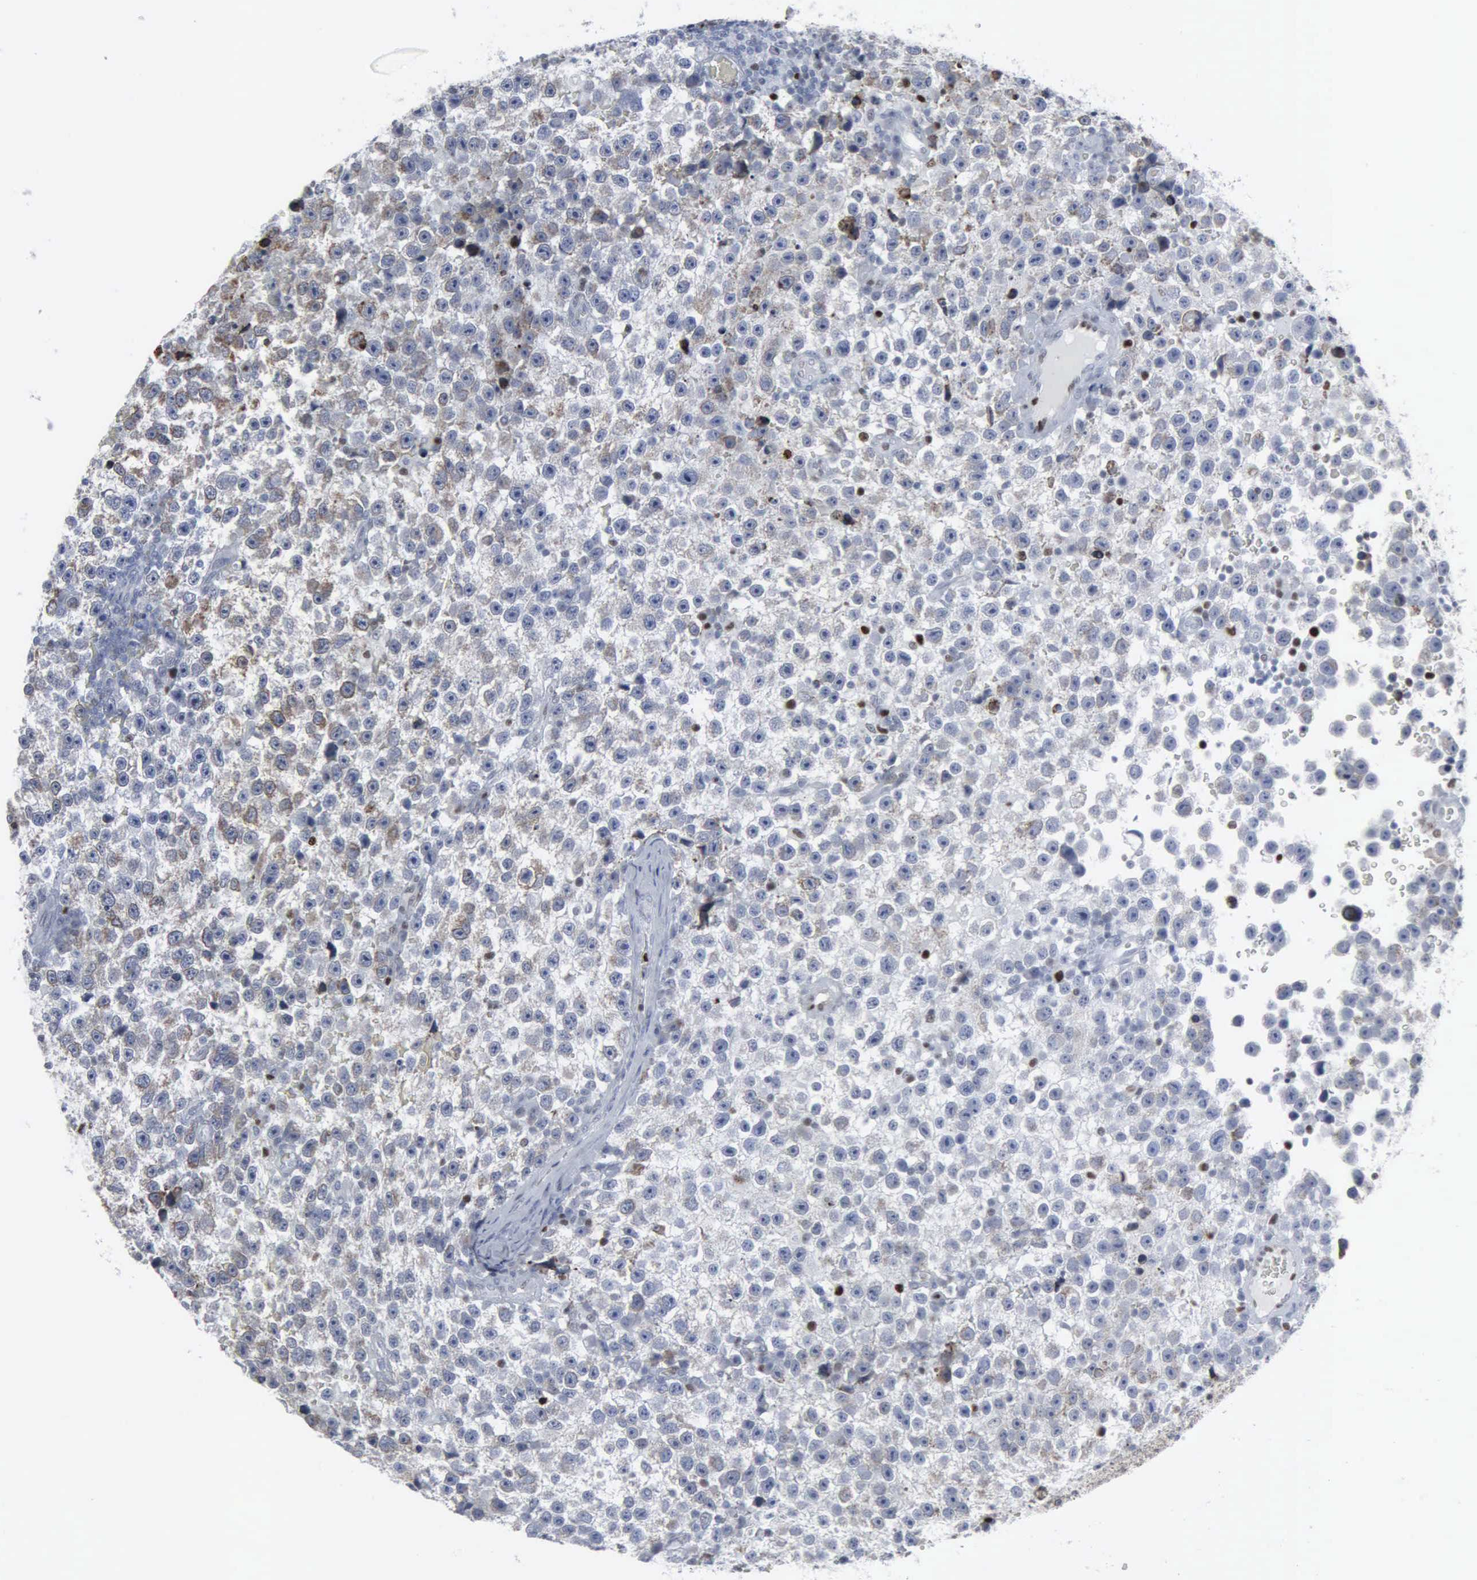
{"staining": {"intensity": "negative", "quantity": "none", "location": "none"}, "tissue": "testis cancer", "cell_type": "Tumor cells", "image_type": "cancer", "snomed": [{"axis": "morphology", "description": "Seminoma, NOS"}, {"axis": "topography", "description": "Testis"}], "caption": "Tumor cells are negative for brown protein staining in testis seminoma. (Immunohistochemistry (ihc), brightfield microscopy, high magnification).", "gene": "CCND3", "patient": {"sex": "male", "age": 33}}